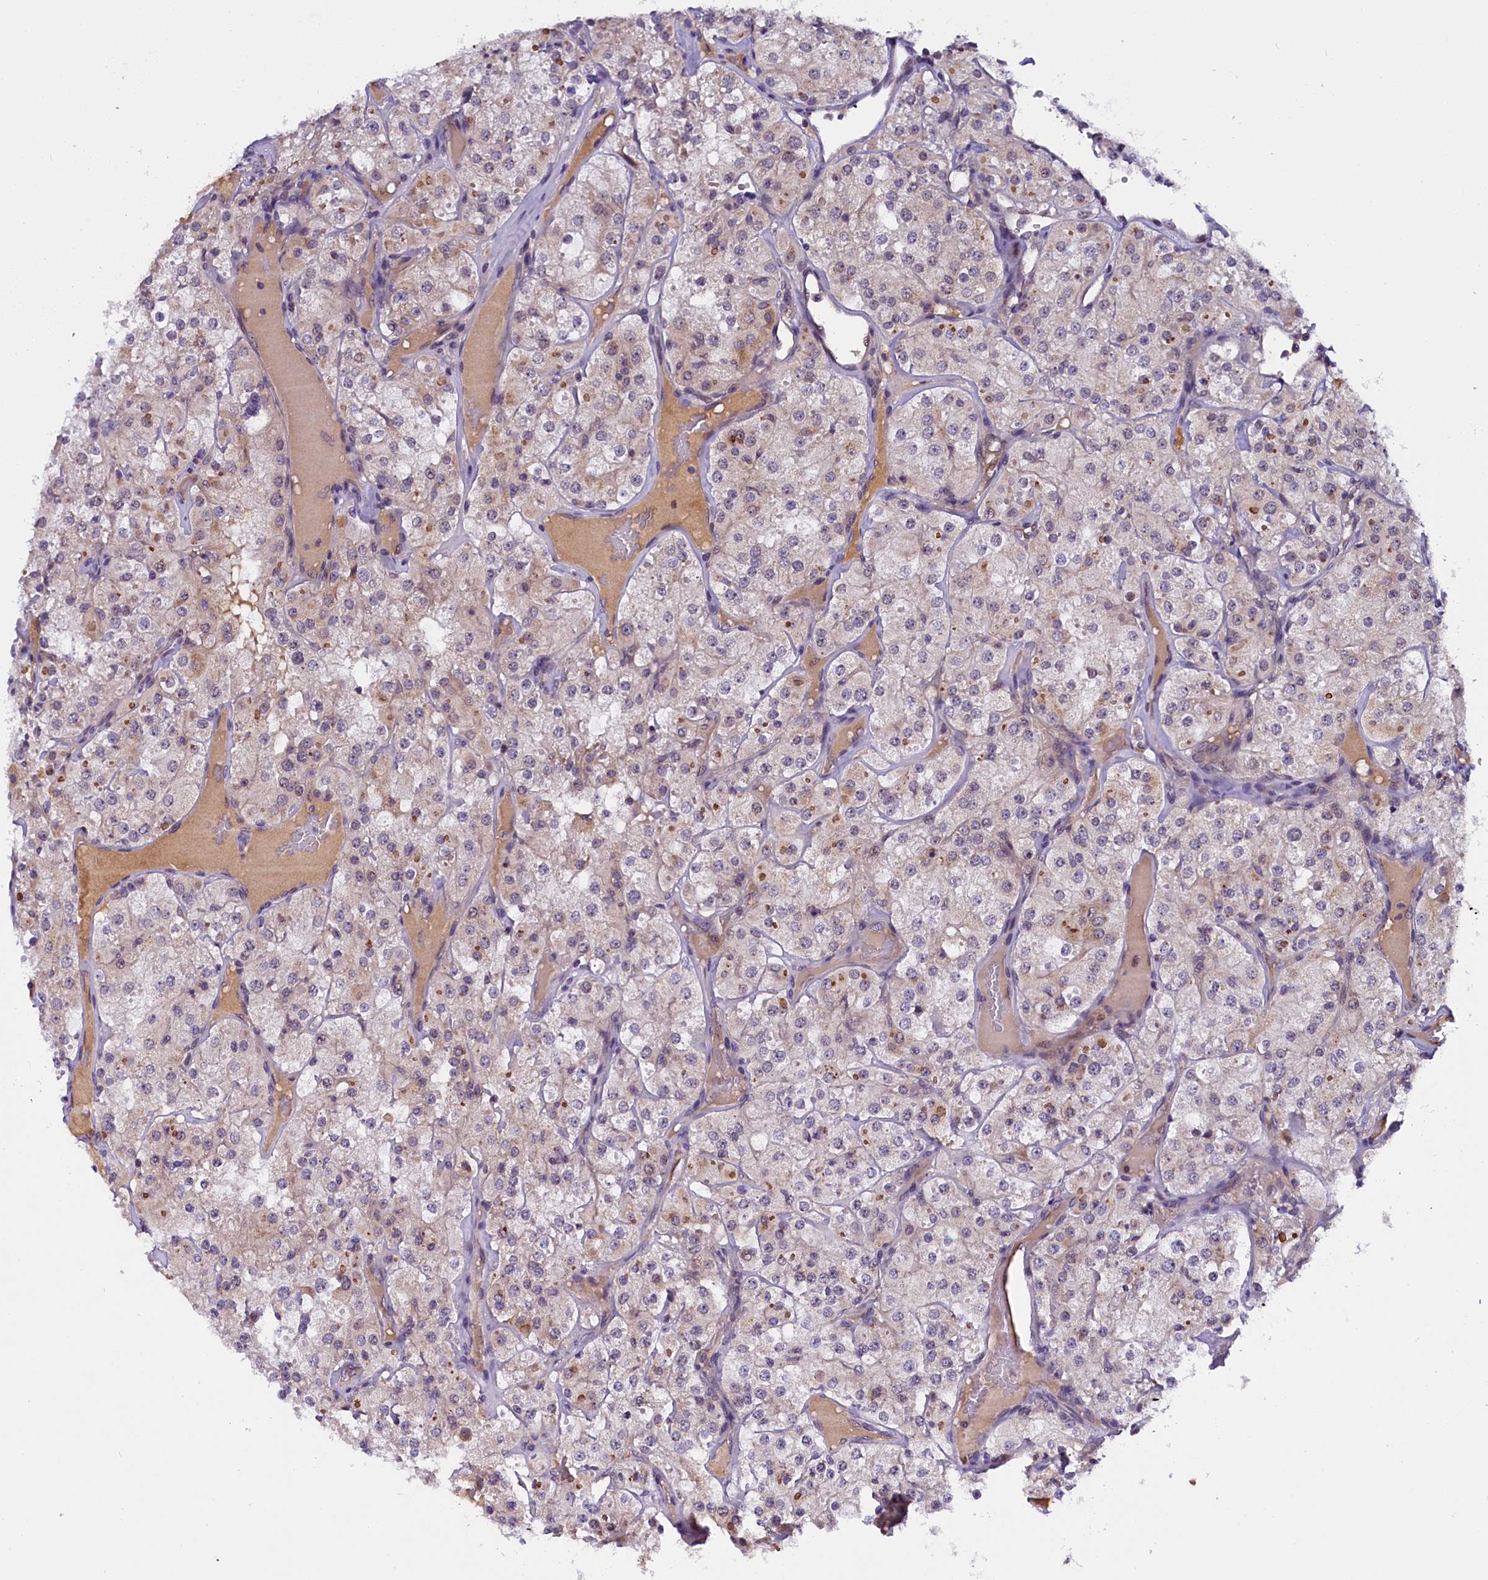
{"staining": {"intensity": "negative", "quantity": "none", "location": "none"}, "tissue": "renal cancer", "cell_type": "Tumor cells", "image_type": "cancer", "snomed": [{"axis": "morphology", "description": "Adenocarcinoma, NOS"}, {"axis": "topography", "description": "Kidney"}], "caption": "Immunohistochemistry image of renal adenocarcinoma stained for a protein (brown), which demonstrates no staining in tumor cells.", "gene": "ENKD1", "patient": {"sex": "male", "age": 77}}